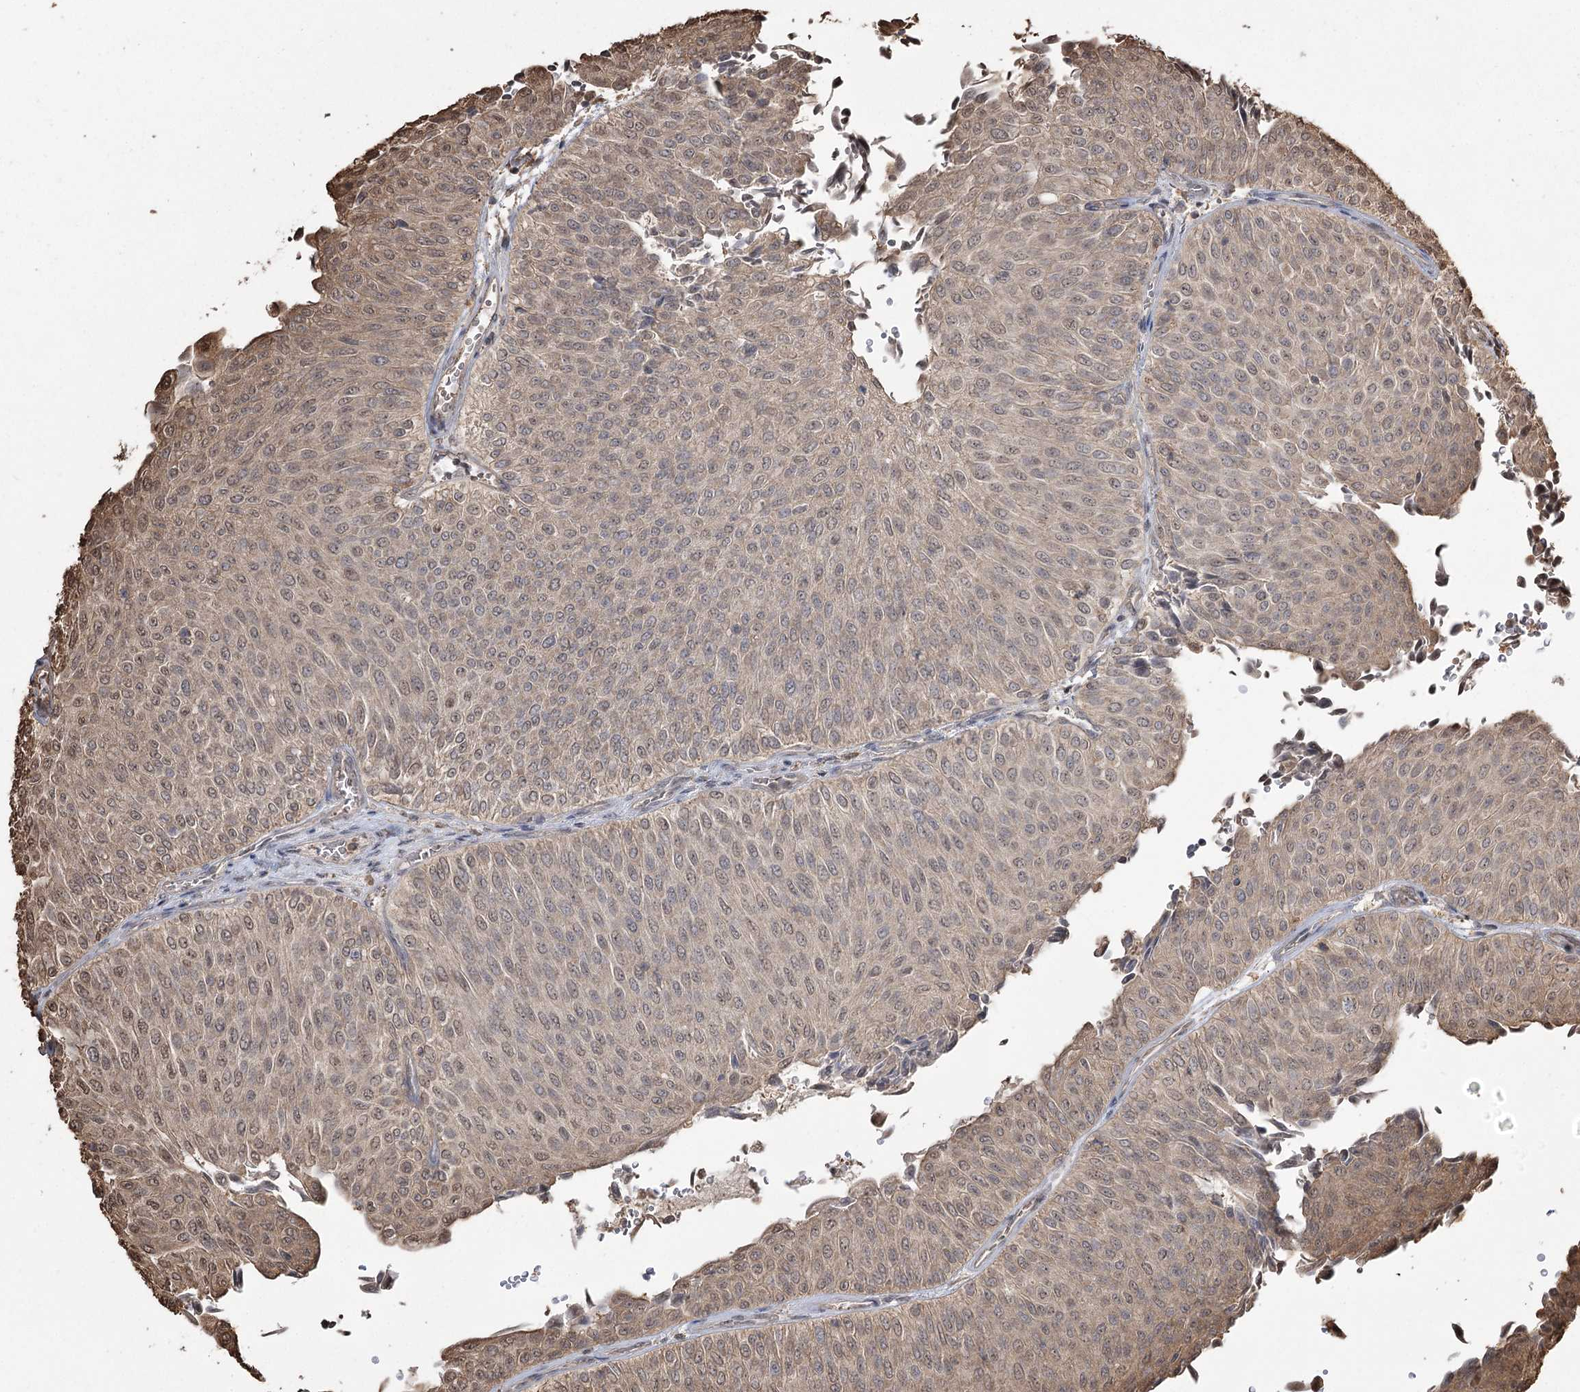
{"staining": {"intensity": "weak", "quantity": ">75%", "location": "cytoplasmic/membranous,nuclear"}, "tissue": "urothelial cancer", "cell_type": "Tumor cells", "image_type": "cancer", "snomed": [{"axis": "morphology", "description": "Urothelial carcinoma, Low grade"}, {"axis": "topography", "description": "Urinary bladder"}], "caption": "An IHC histopathology image of tumor tissue is shown. Protein staining in brown shows weak cytoplasmic/membranous and nuclear positivity in urothelial cancer within tumor cells.", "gene": "PLCH1", "patient": {"sex": "male", "age": 78}}